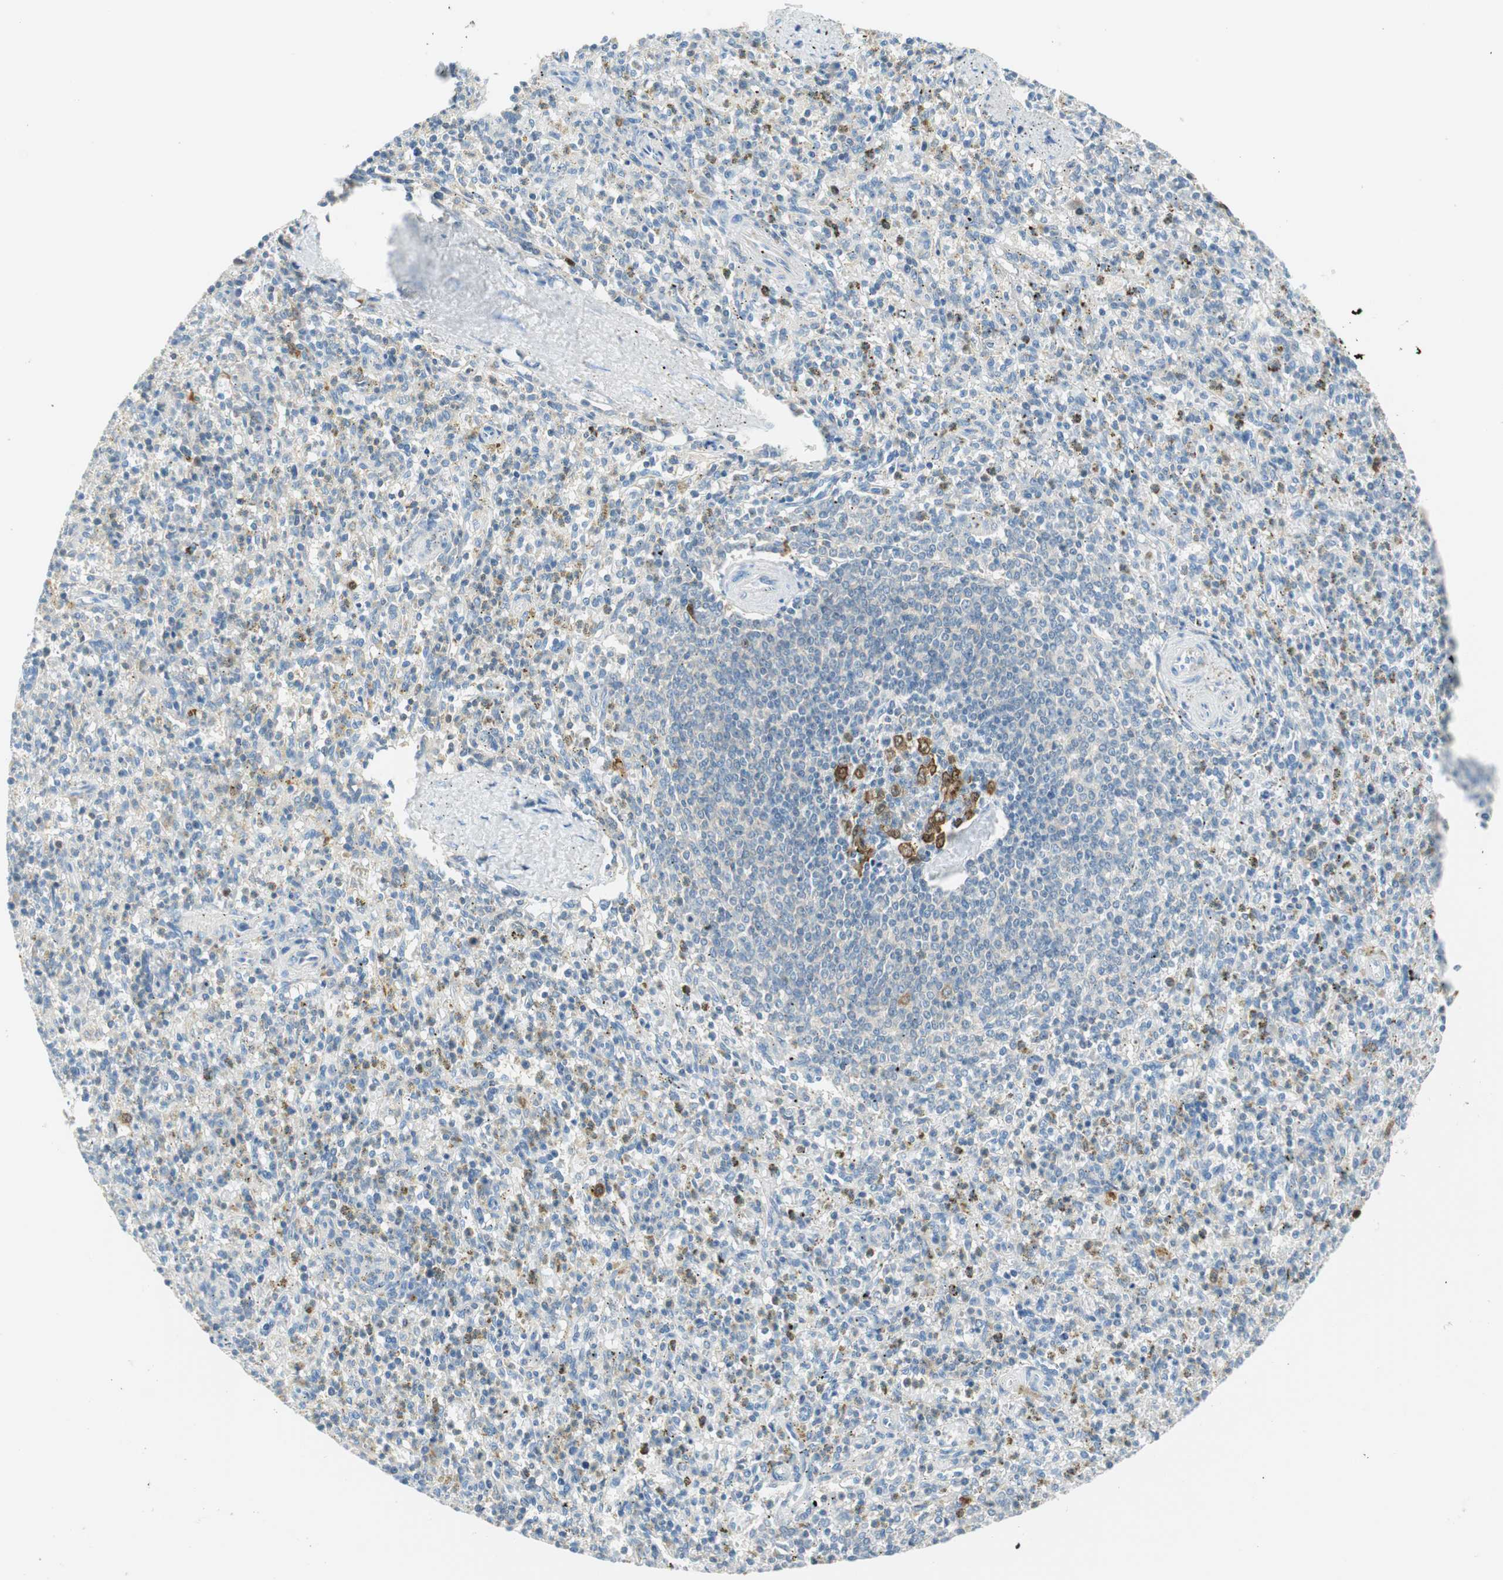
{"staining": {"intensity": "moderate", "quantity": "<25%", "location": "cytoplasmic/membranous"}, "tissue": "spleen", "cell_type": "Cells in red pulp", "image_type": "normal", "snomed": [{"axis": "morphology", "description": "Normal tissue, NOS"}, {"axis": "topography", "description": "Spleen"}], "caption": "Protein expression analysis of benign spleen displays moderate cytoplasmic/membranous positivity in about <25% of cells in red pulp. (DAB IHC with brightfield microscopy, high magnification).", "gene": "PTTG1", "patient": {"sex": "male", "age": 72}}